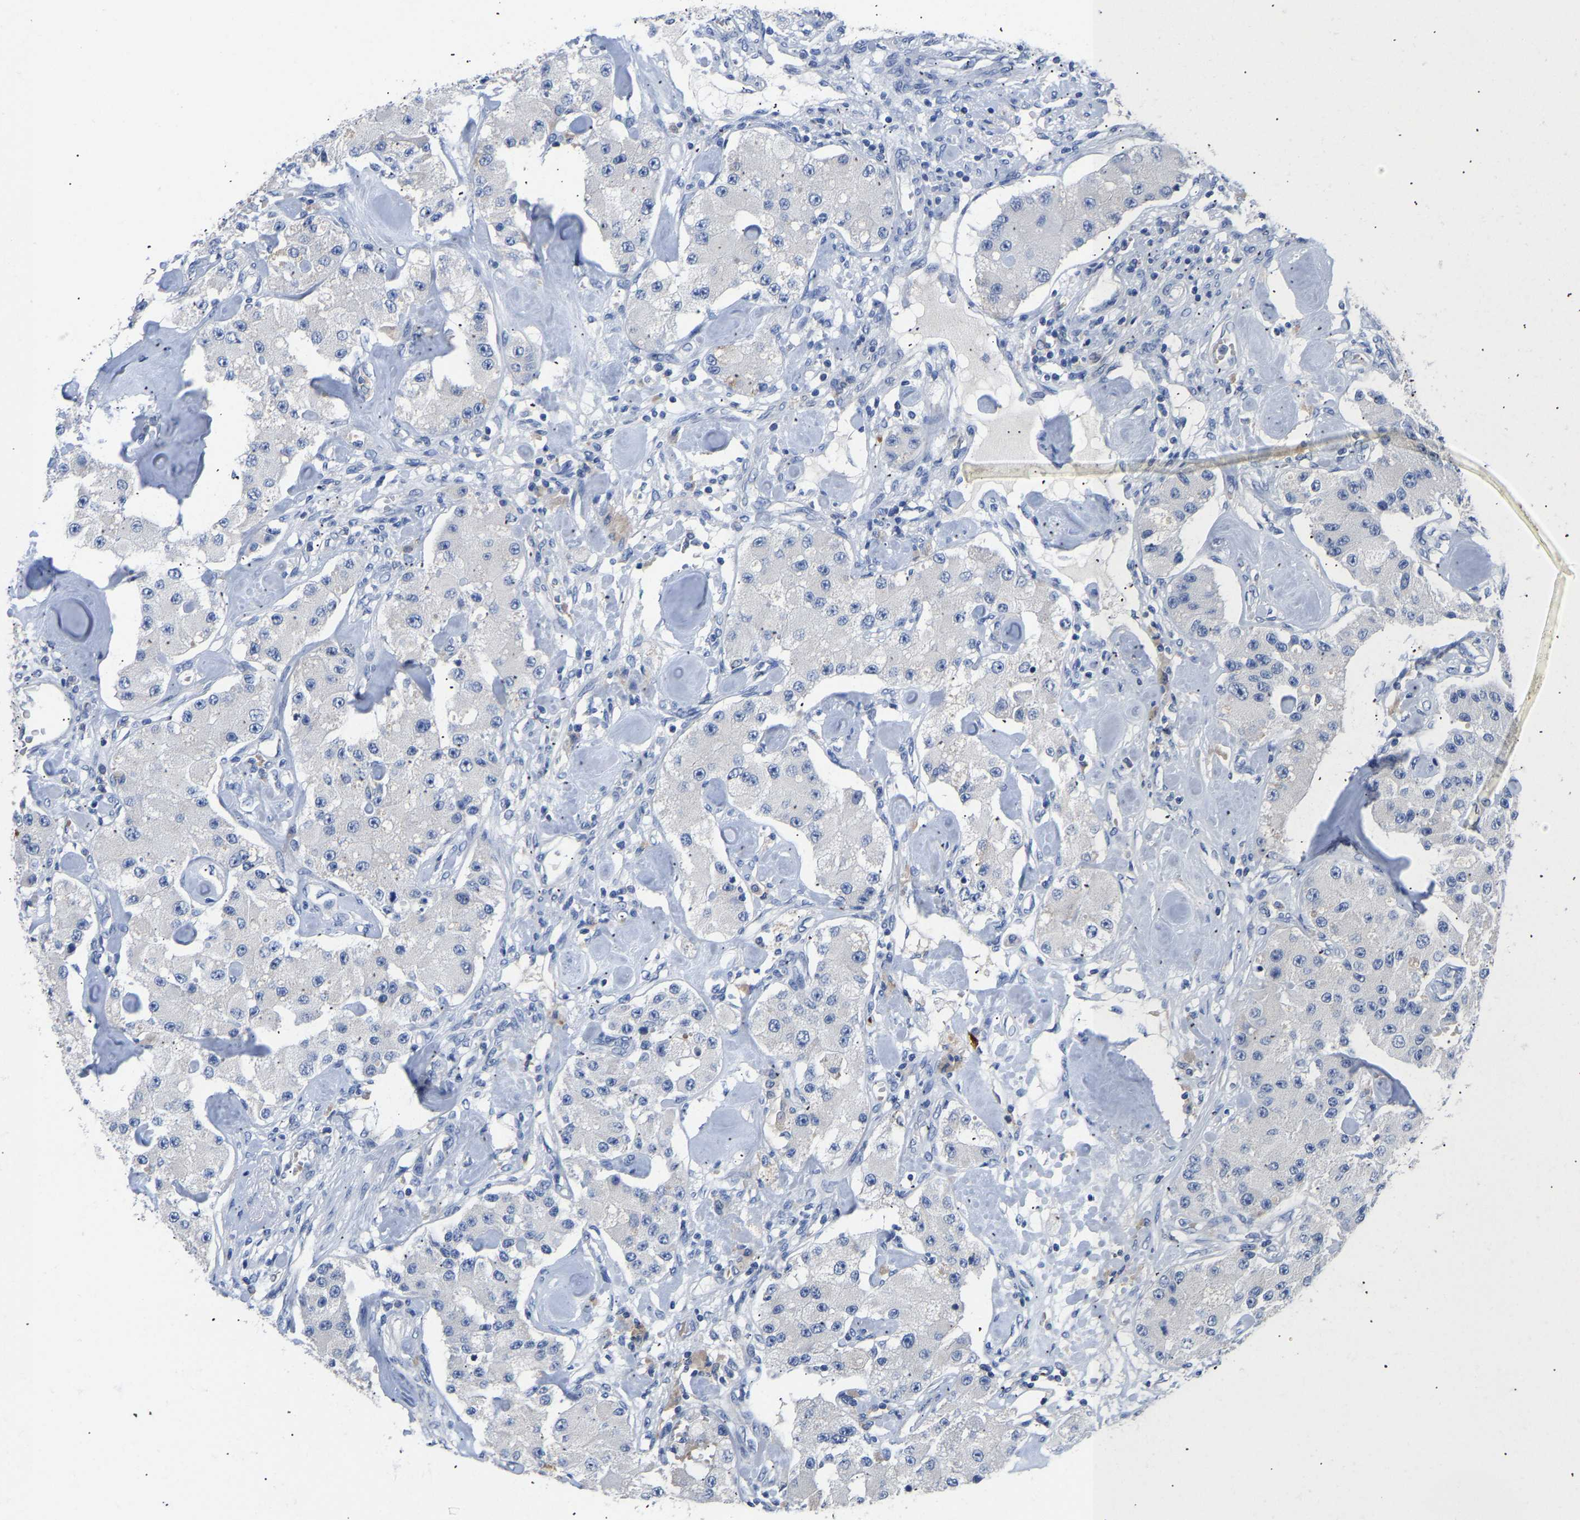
{"staining": {"intensity": "negative", "quantity": "none", "location": "none"}, "tissue": "carcinoid", "cell_type": "Tumor cells", "image_type": "cancer", "snomed": [{"axis": "morphology", "description": "Carcinoid, malignant, NOS"}, {"axis": "topography", "description": "Pancreas"}], "caption": "IHC of malignant carcinoid displays no positivity in tumor cells.", "gene": "FGF18", "patient": {"sex": "male", "age": 41}}